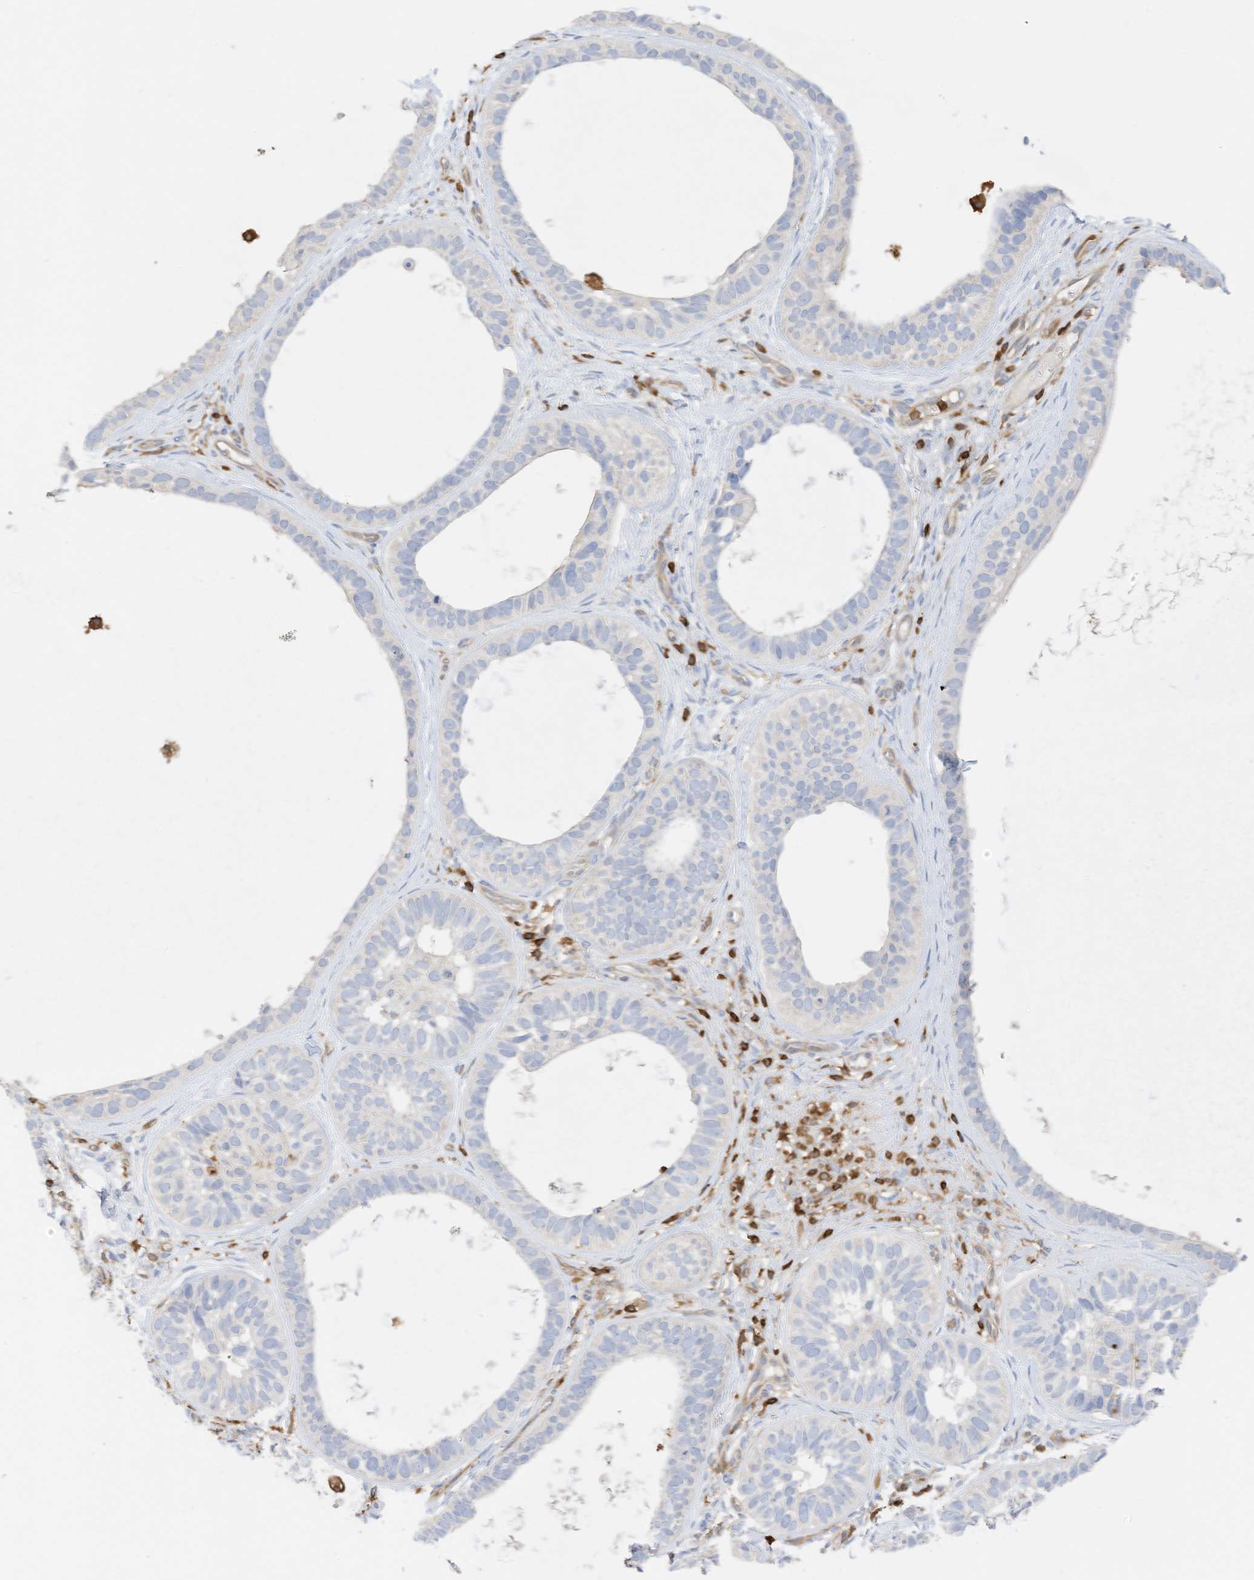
{"staining": {"intensity": "negative", "quantity": "none", "location": "none"}, "tissue": "skin cancer", "cell_type": "Tumor cells", "image_type": "cancer", "snomed": [{"axis": "morphology", "description": "Basal cell carcinoma"}, {"axis": "topography", "description": "Skin"}], "caption": "This is an immunohistochemistry photomicrograph of skin cancer. There is no staining in tumor cells.", "gene": "ARHGAP25", "patient": {"sex": "male", "age": 62}}